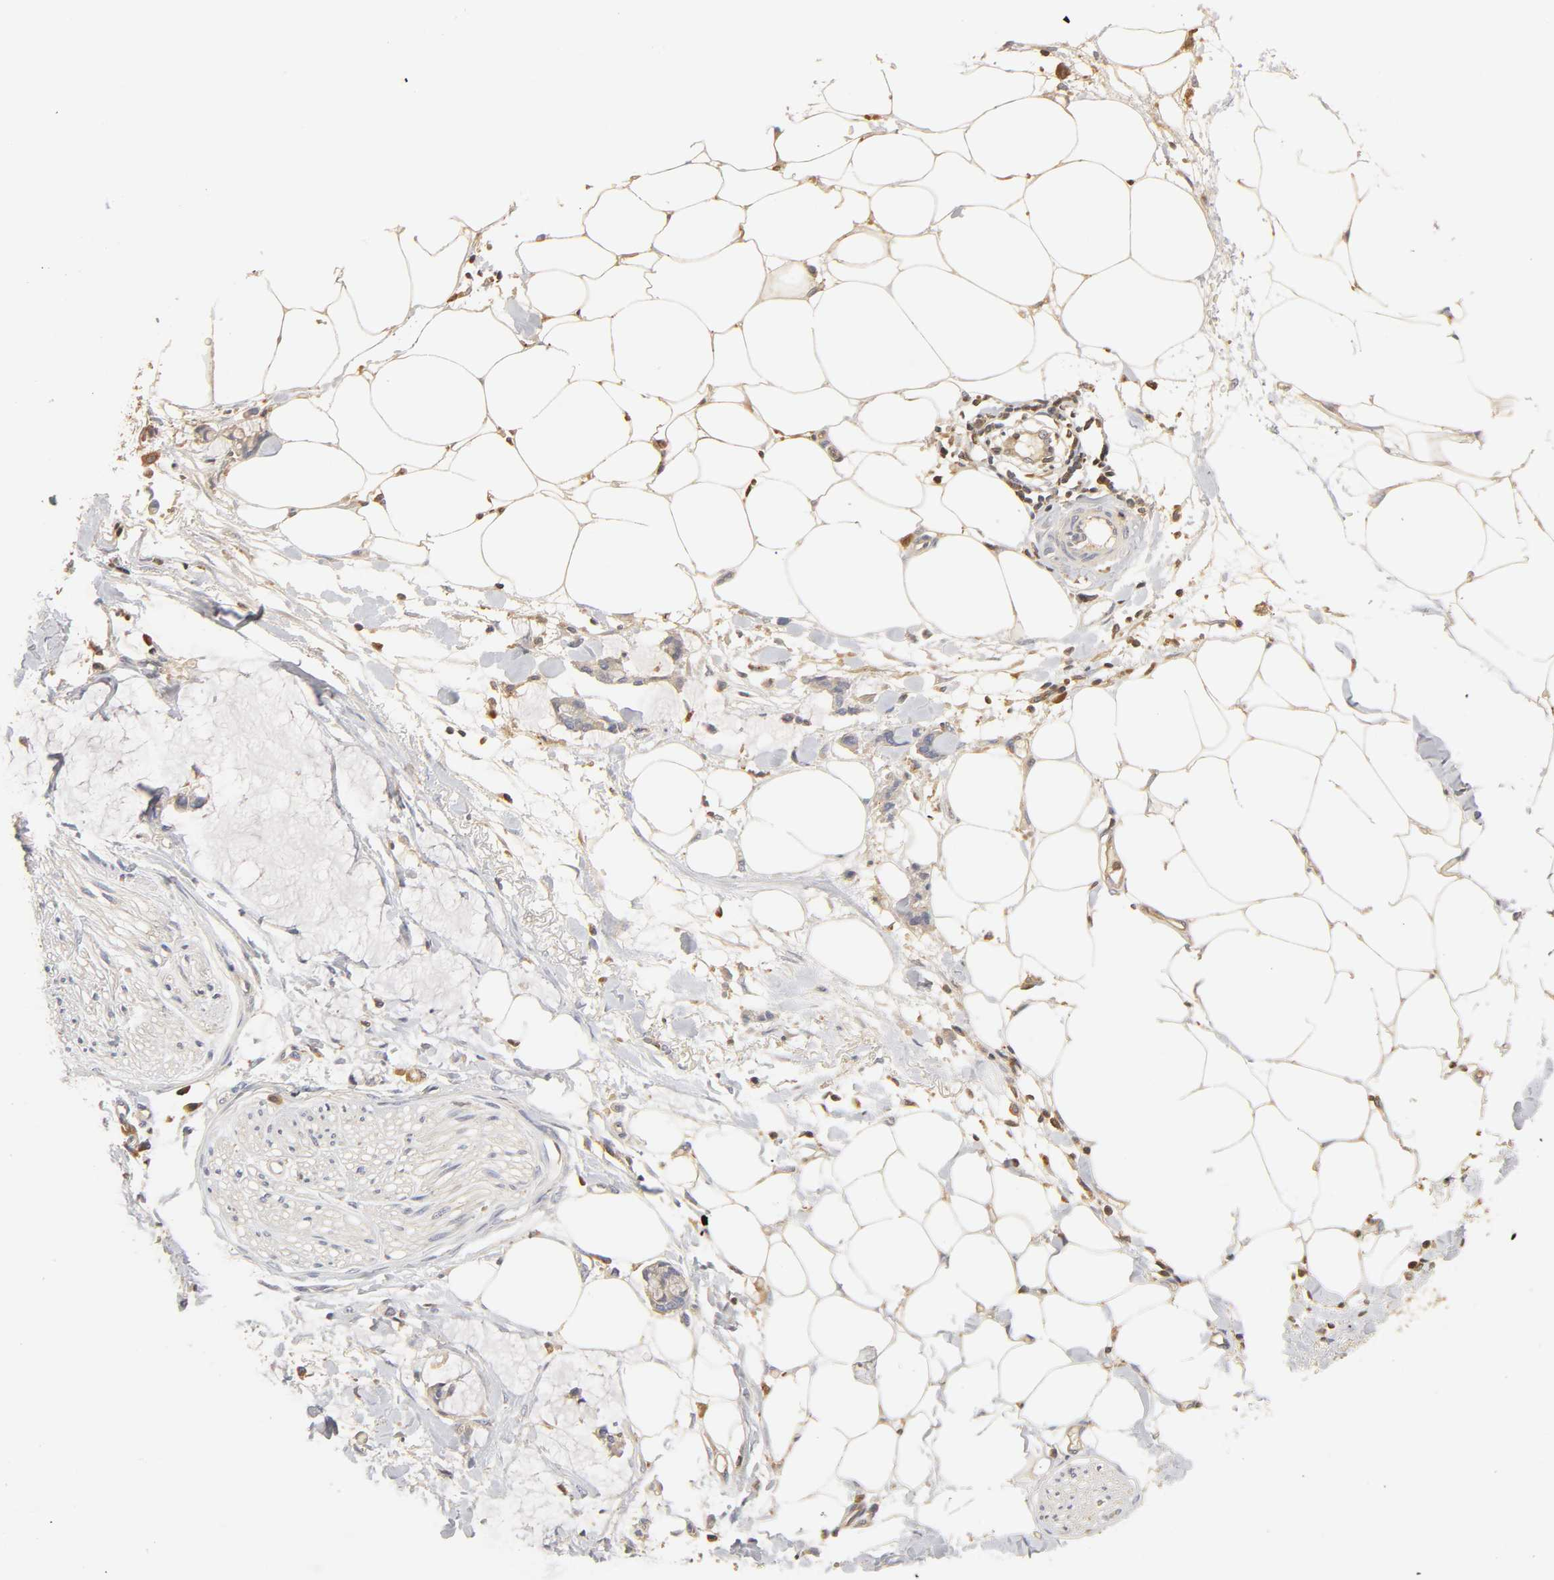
{"staining": {"intensity": "moderate", "quantity": ">75%", "location": "cytoplasmic/membranous"}, "tissue": "adipose tissue", "cell_type": "Adipocytes", "image_type": "normal", "snomed": [{"axis": "morphology", "description": "Normal tissue, NOS"}, {"axis": "morphology", "description": "Adenocarcinoma, NOS"}, {"axis": "topography", "description": "Colon"}, {"axis": "topography", "description": "Peripheral nerve tissue"}], "caption": "IHC image of benign adipose tissue stained for a protein (brown), which demonstrates medium levels of moderate cytoplasmic/membranous positivity in approximately >75% of adipocytes.", "gene": "RHOA", "patient": {"sex": "male", "age": 14}}